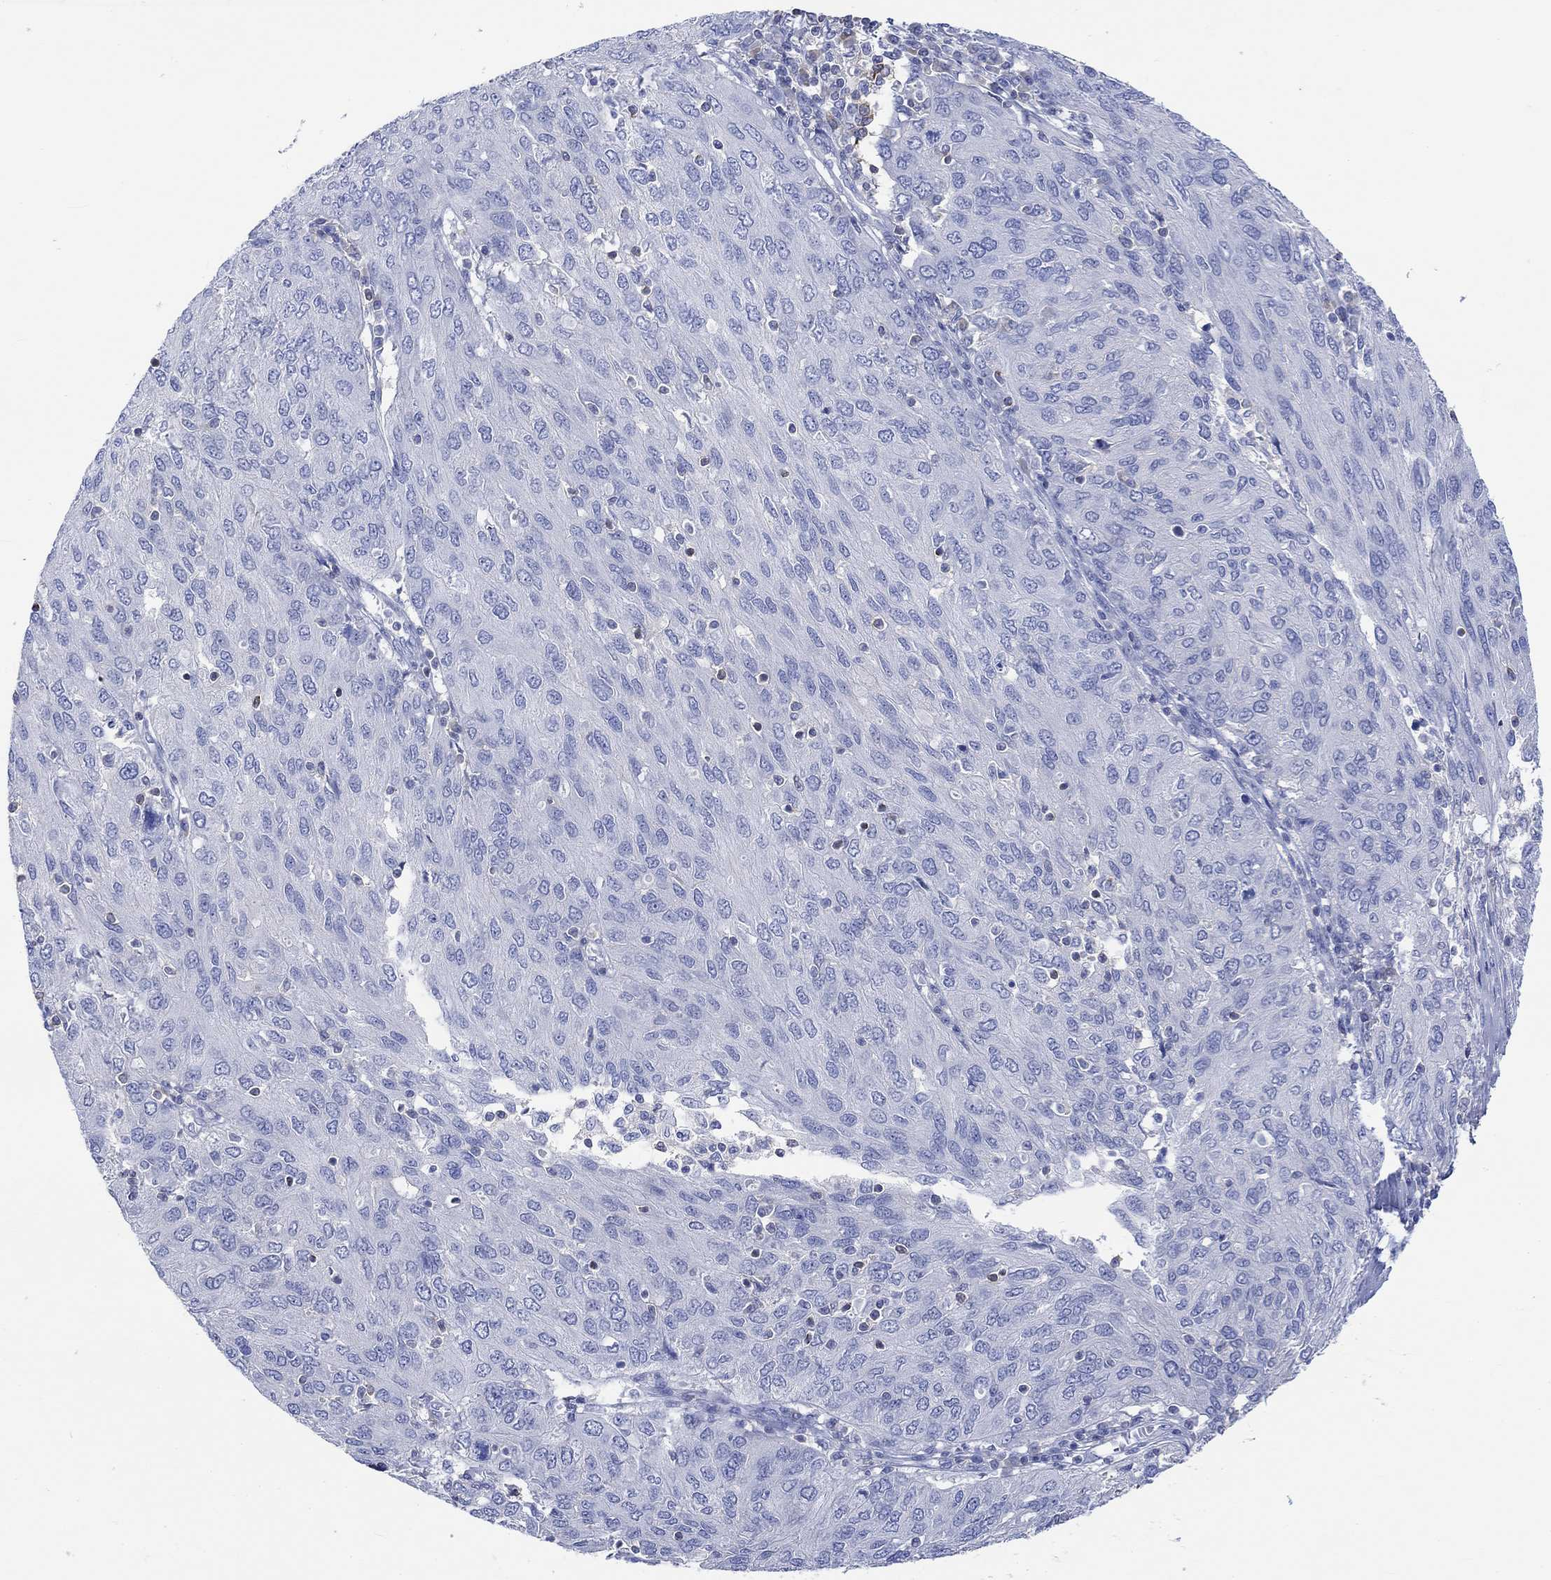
{"staining": {"intensity": "negative", "quantity": "none", "location": "none"}, "tissue": "ovarian cancer", "cell_type": "Tumor cells", "image_type": "cancer", "snomed": [{"axis": "morphology", "description": "Carcinoma, endometroid"}, {"axis": "topography", "description": "Ovary"}], "caption": "This is an IHC photomicrograph of ovarian endometroid carcinoma. There is no expression in tumor cells.", "gene": "GCM1", "patient": {"sex": "female", "age": 50}}